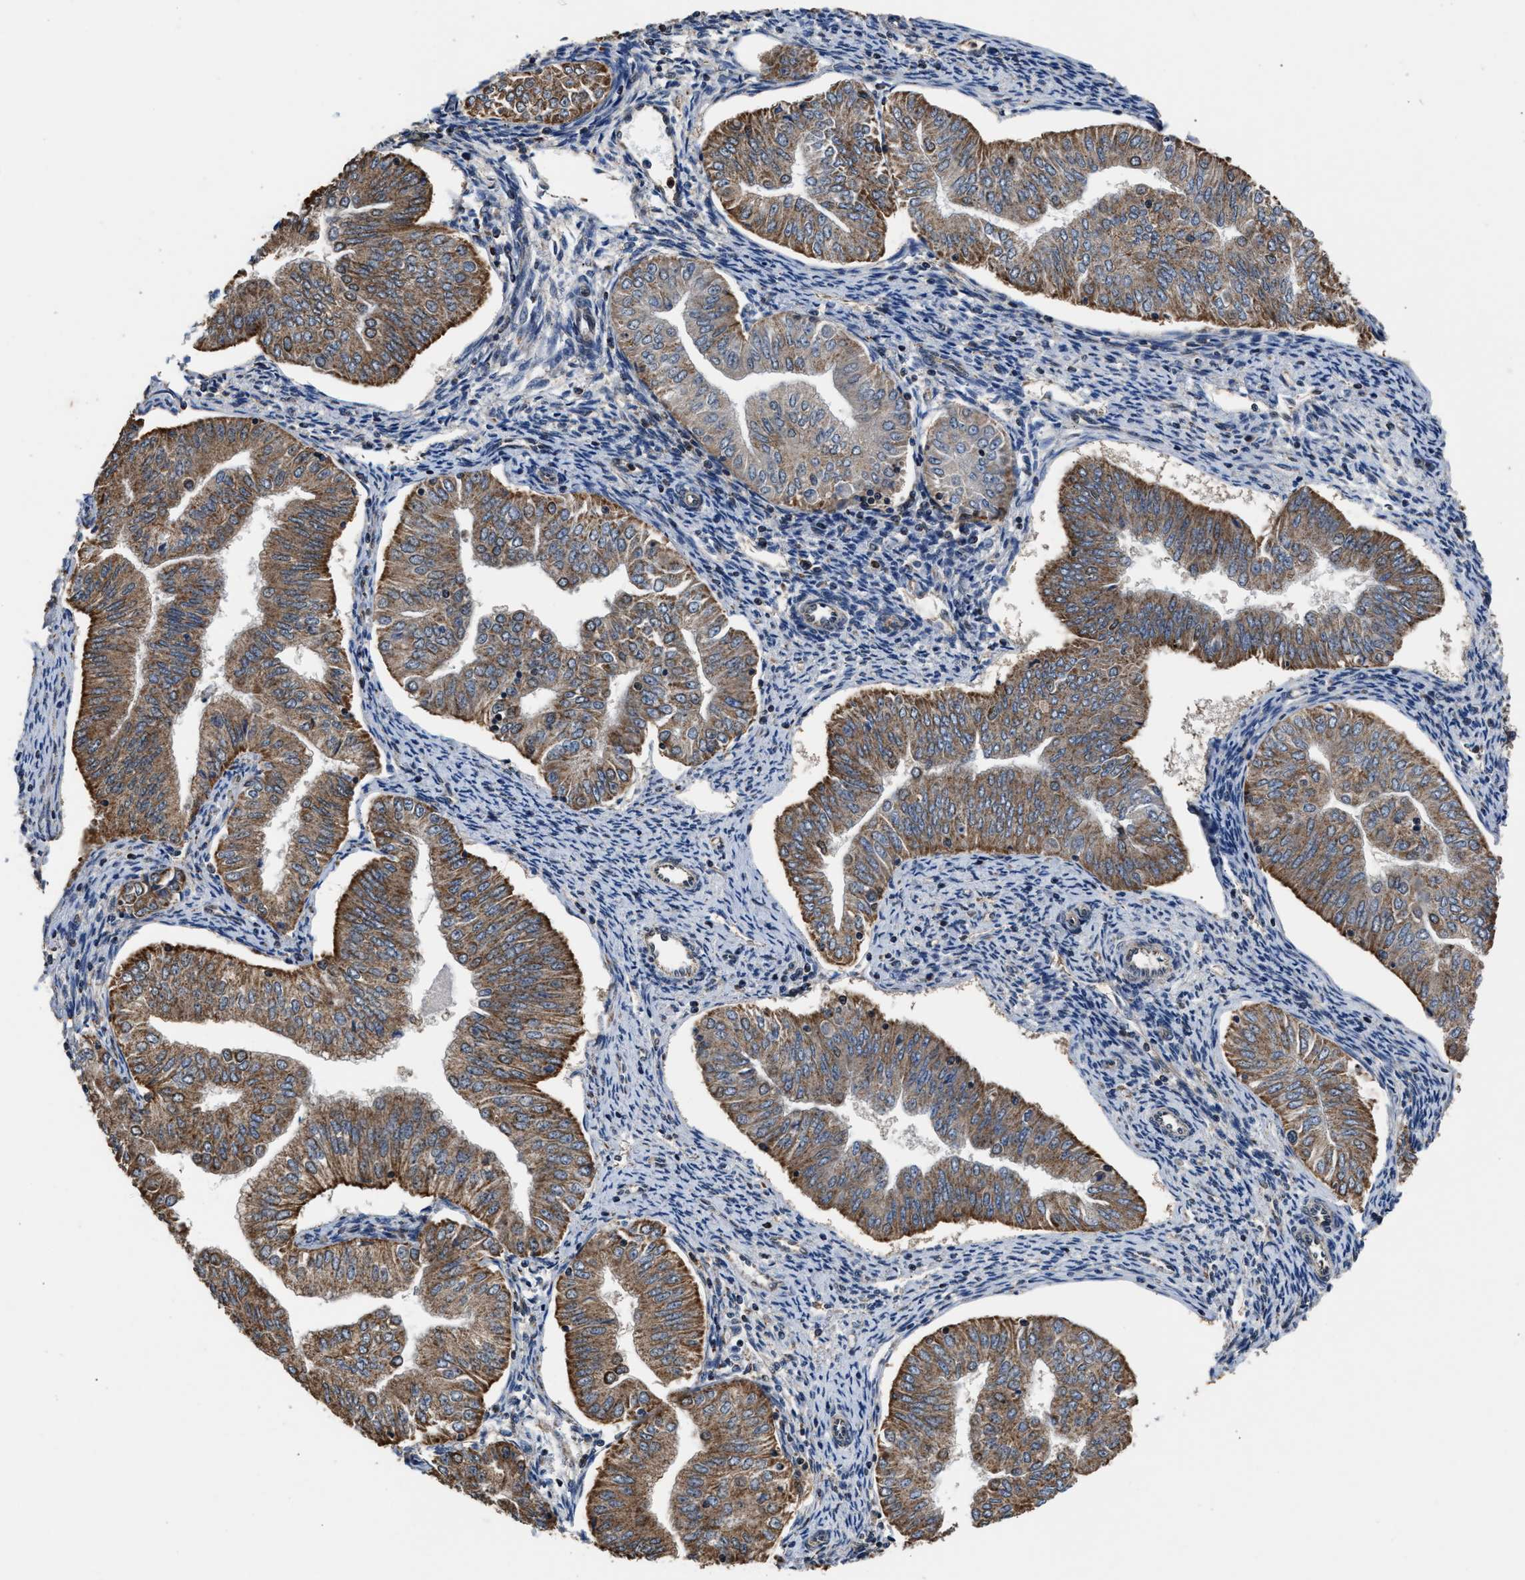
{"staining": {"intensity": "moderate", "quantity": ">75%", "location": "cytoplasmic/membranous"}, "tissue": "endometrial cancer", "cell_type": "Tumor cells", "image_type": "cancer", "snomed": [{"axis": "morphology", "description": "Normal tissue, NOS"}, {"axis": "morphology", "description": "Adenocarcinoma, NOS"}, {"axis": "topography", "description": "Endometrium"}], "caption": "Immunohistochemical staining of endometrial cancer displays medium levels of moderate cytoplasmic/membranous positivity in about >75% of tumor cells.", "gene": "ACLY", "patient": {"sex": "female", "age": 53}}